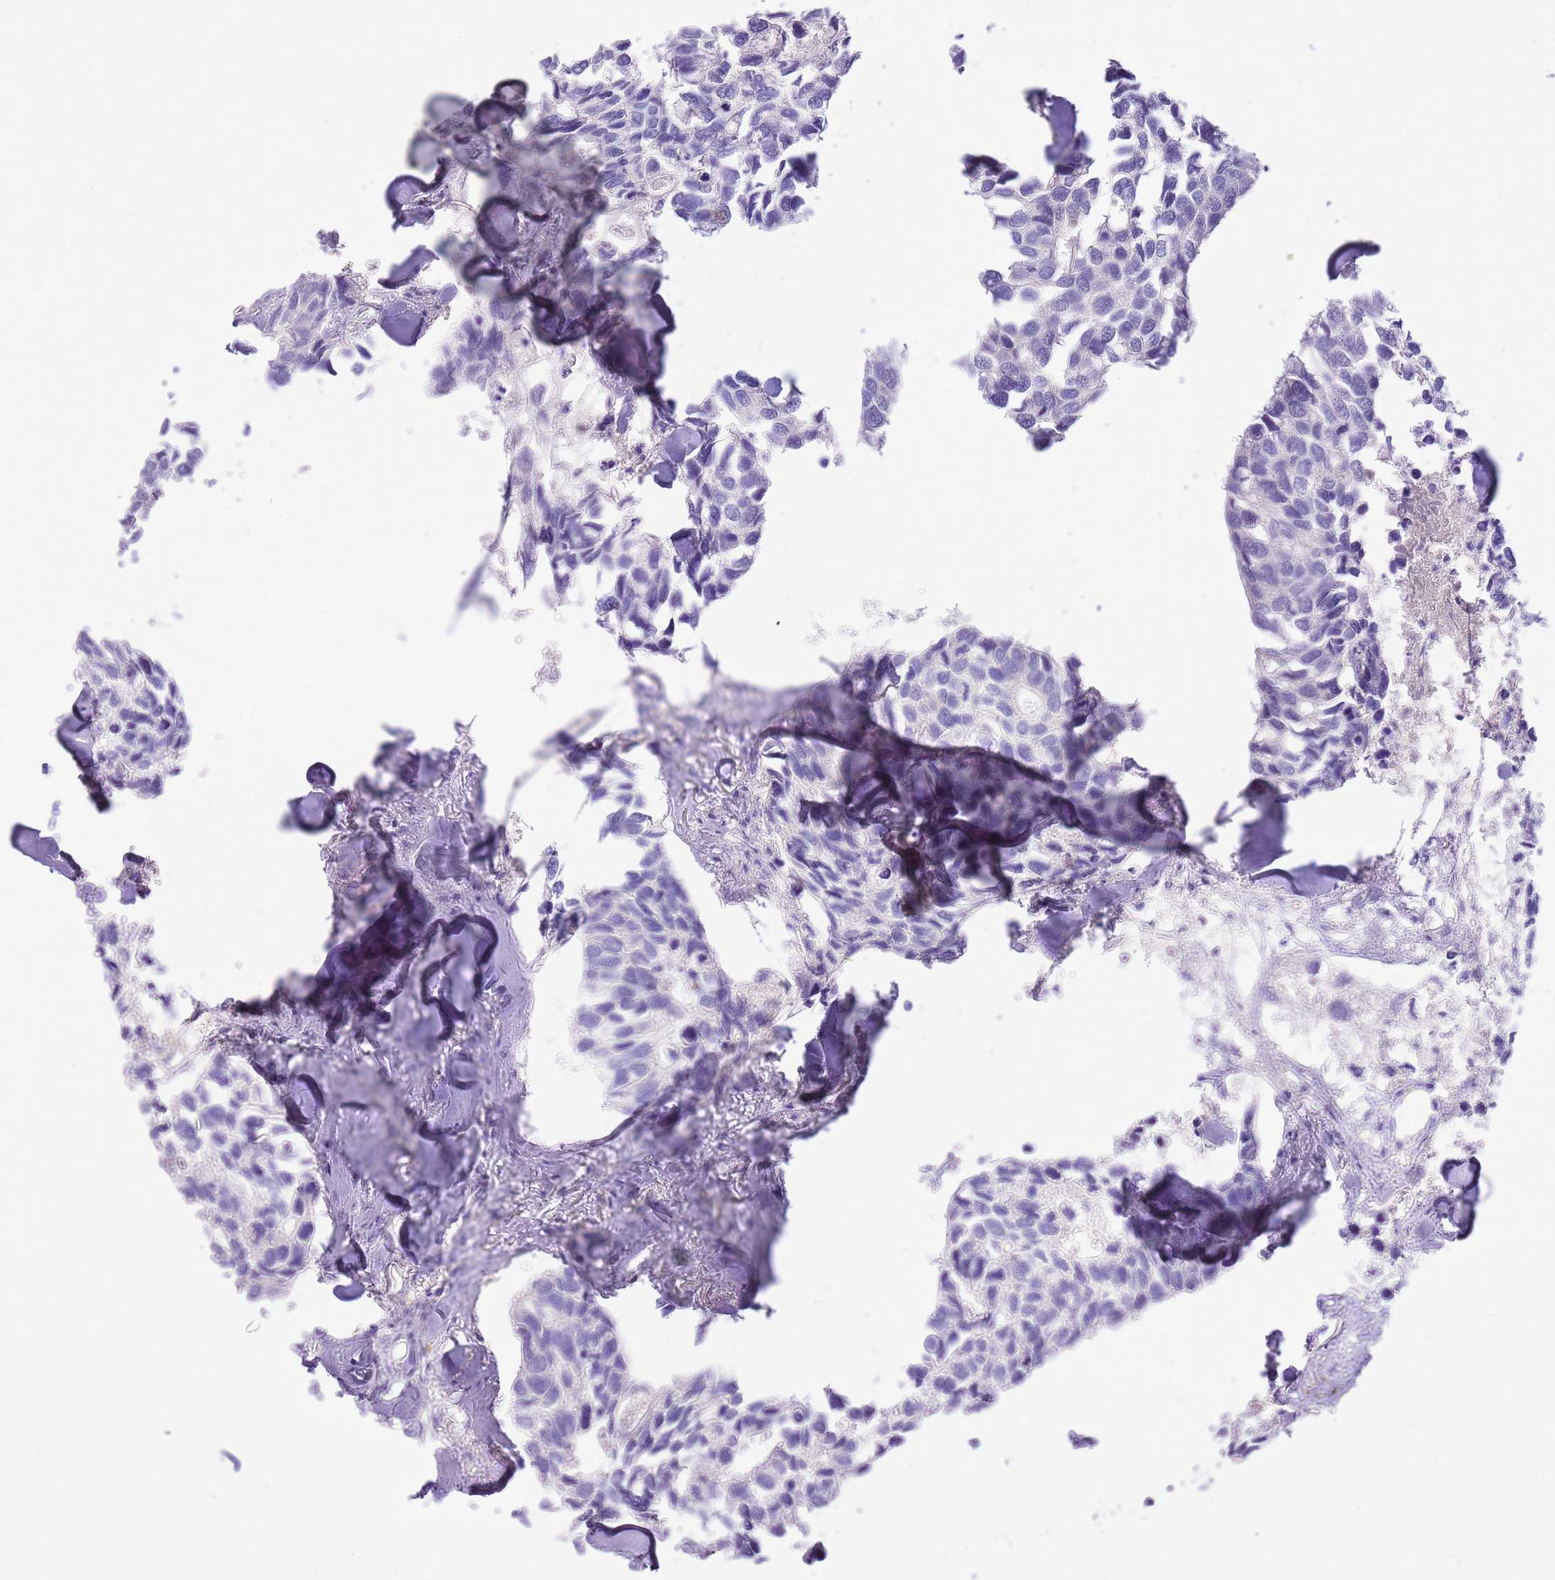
{"staining": {"intensity": "negative", "quantity": "none", "location": "none"}, "tissue": "breast cancer", "cell_type": "Tumor cells", "image_type": "cancer", "snomed": [{"axis": "morphology", "description": "Duct carcinoma"}, {"axis": "topography", "description": "Breast"}], "caption": "A micrograph of human breast cancer (invasive ductal carcinoma) is negative for staining in tumor cells.", "gene": "GLCE", "patient": {"sex": "female", "age": 83}}